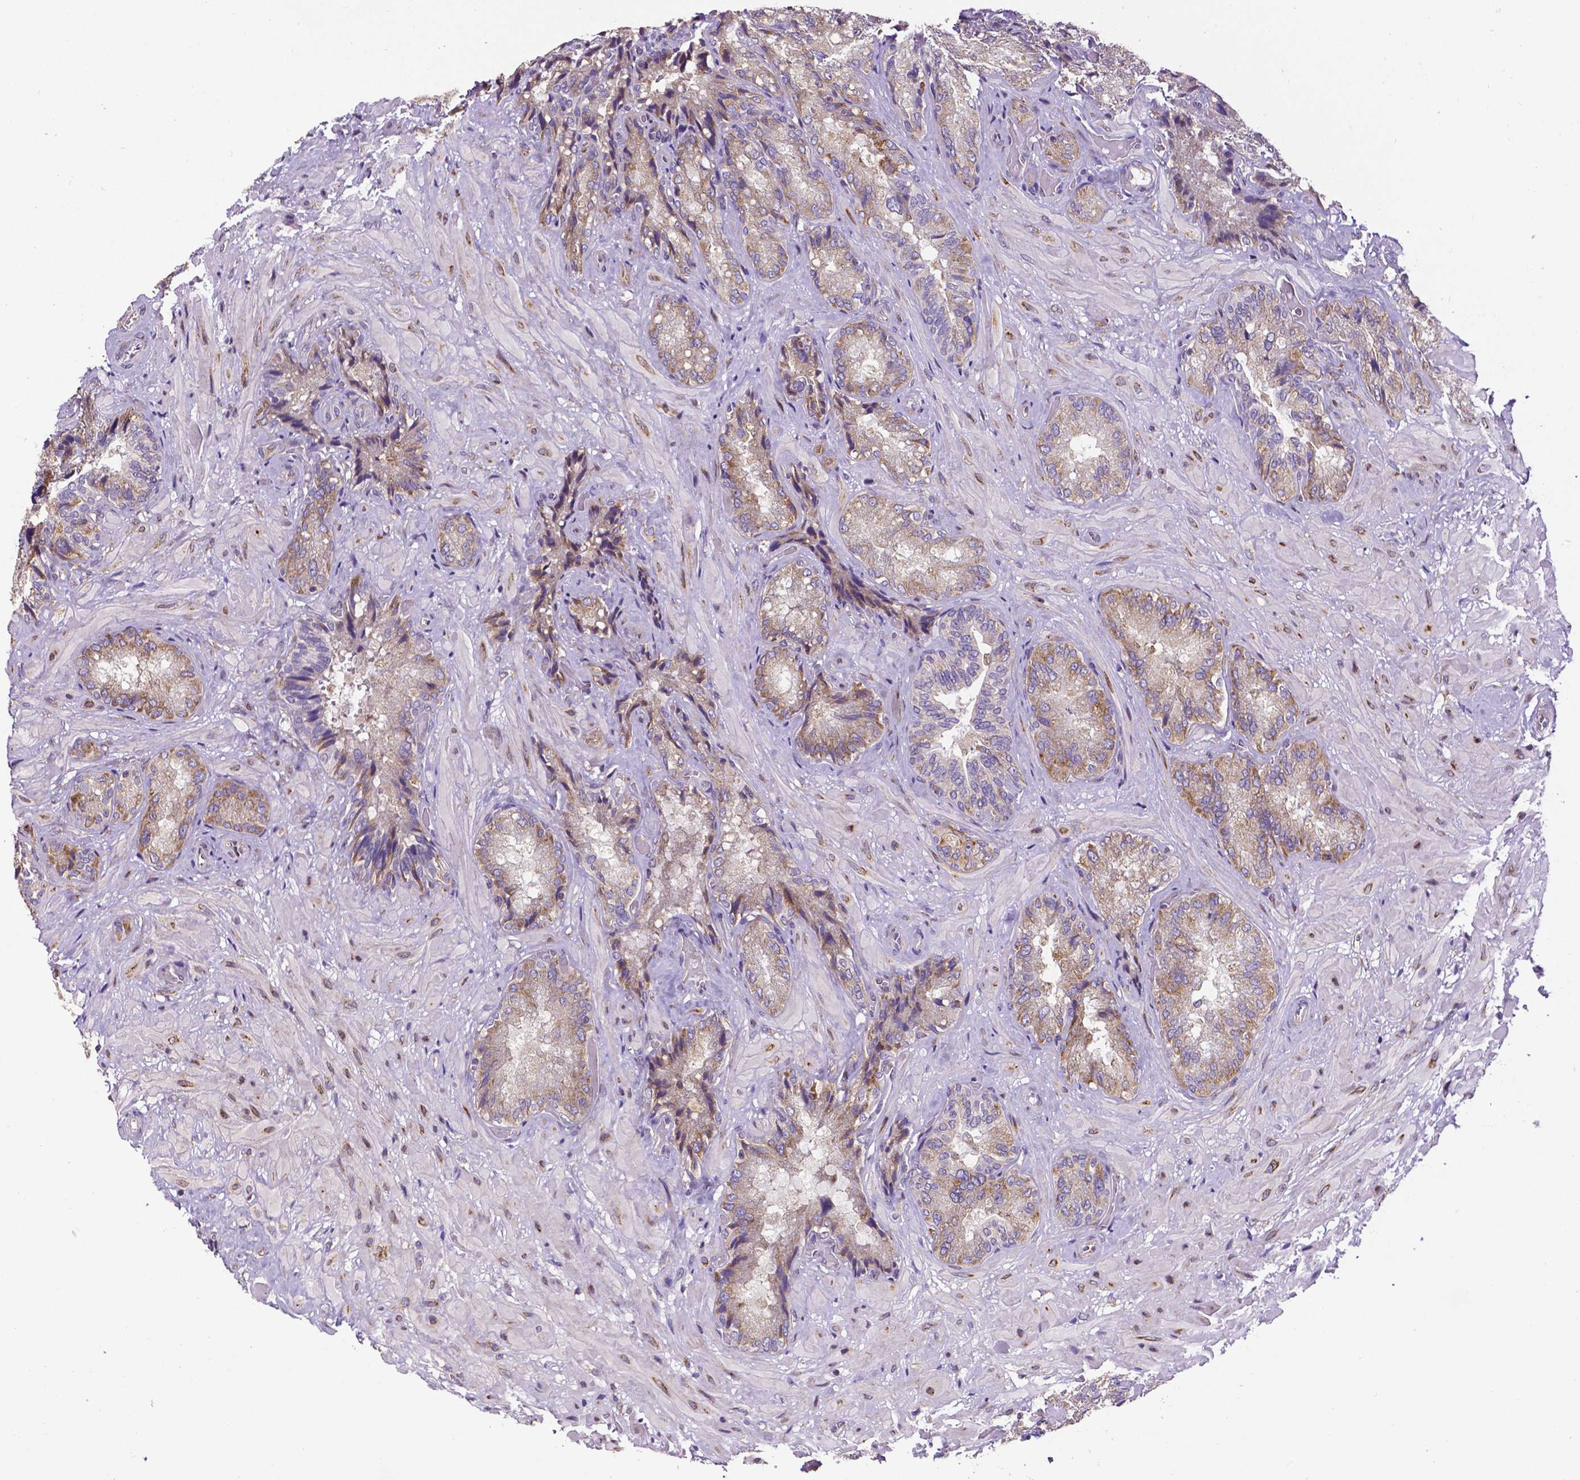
{"staining": {"intensity": "moderate", "quantity": "25%-75%", "location": "cytoplasmic/membranous"}, "tissue": "seminal vesicle", "cell_type": "Glandular cells", "image_type": "normal", "snomed": [{"axis": "morphology", "description": "Normal tissue, NOS"}, {"axis": "topography", "description": "Seminal veicle"}], "caption": "High-magnification brightfield microscopy of unremarkable seminal vesicle stained with DAB (3,3'-diaminobenzidine) (brown) and counterstained with hematoxylin (blue). glandular cells exhibit moderate cytoplasmic/membranous positivity is seen in about25%-75% of cells.", "gene": "MTDH", "patient": {"sex": "male", "age": 57}}